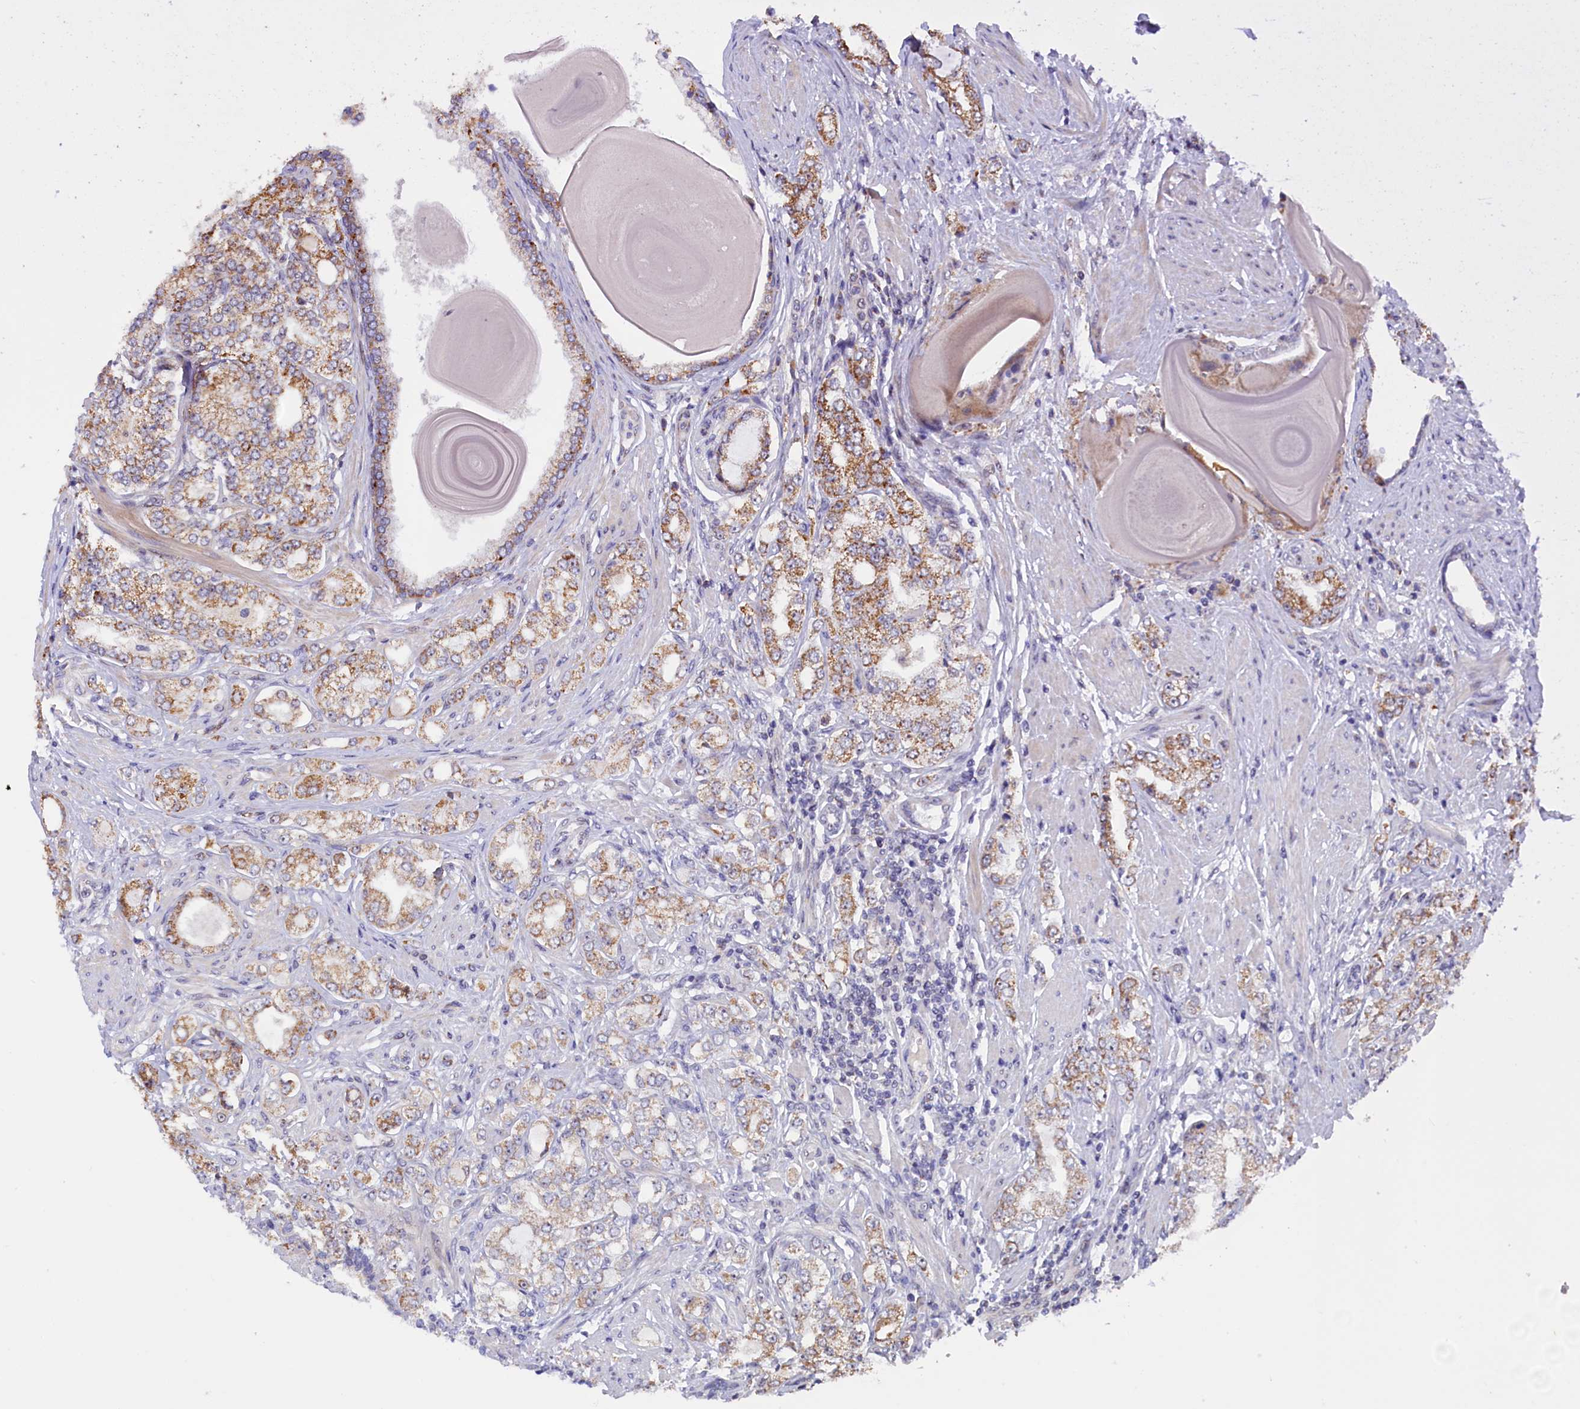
{"staining": {"intensity": "moderate", "quantity": ">75%", "location": "cytoplasmic/membranous"}, "tissue": "prostate cancer", "cell_type": "Tumor cells", "image_type": "cancer", "snomed": [{"axis": "morphology", "description": "Adenocarcinoma, High grade"}, {"axis": "topography", "description": "Prostate"}], "caption": "Immunohistochemistry (IHC) micrograph of adenocarcinoma (high-grade) (prostate) stained for a protein (brown), which demonstrates medium levels of moderate cytoplasmic/membranous expression in about >75% of tumor cells.", "gene": "DUS3L", "patient": {"sex": "male", "age": 64}}